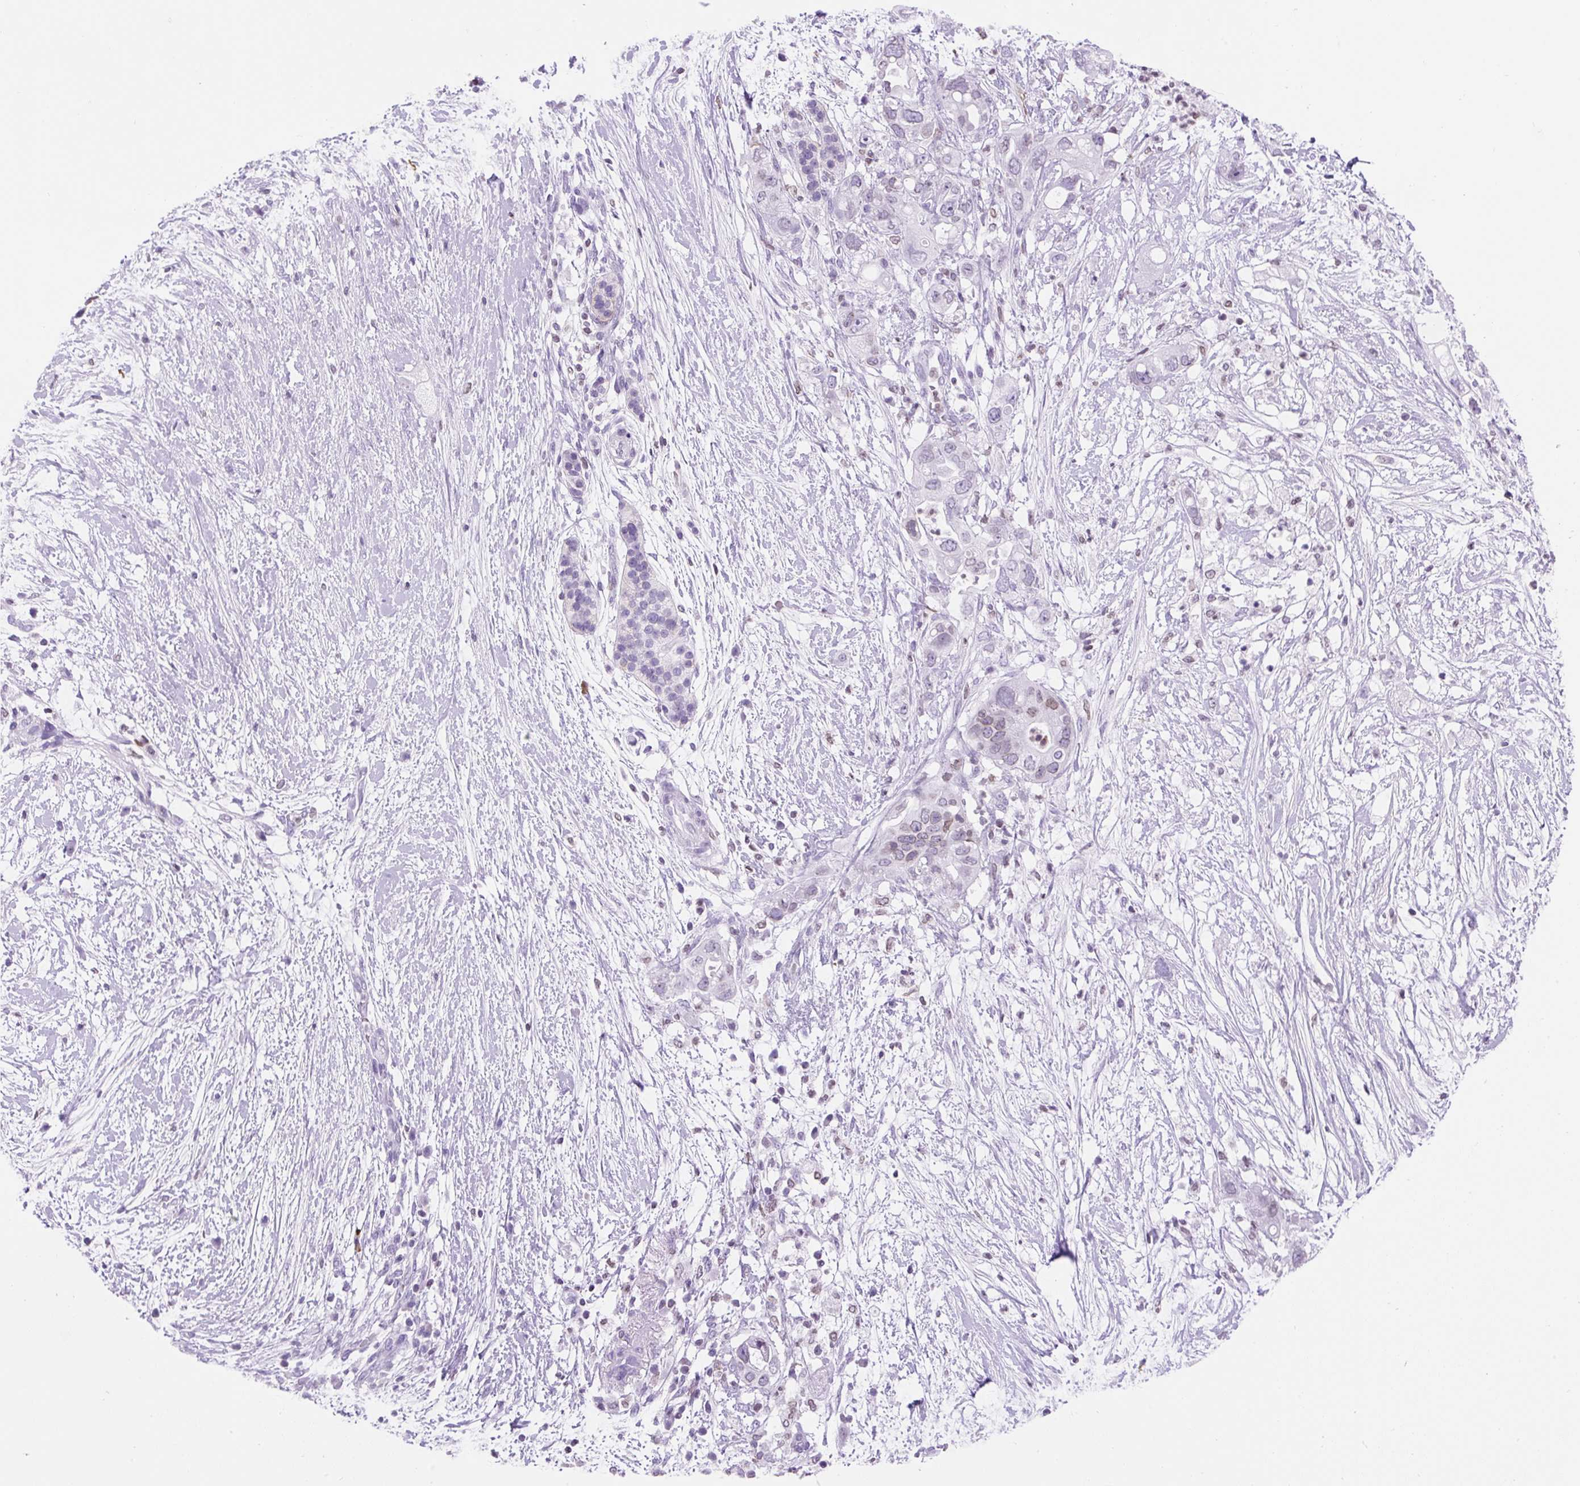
{"staining": {"intensity": "weak", "quantity": "25%-75%", "location": "cytoplasmic/membranous,nuclear"}, "tissue": "pancreatic cancer", "cell_type": "Tumor cells", "image_type": "cancer", "snomed": [{"axis": "morphology", "description": "Adenocarcinoma, NOS"}, {"axis": "topography", "description": "Pancreas"}], "caption": "This histopathology image shows IHC staining of pancreatic cancer, with low weak cytoplasmic/membranous and nuclear expression in about 25%-75% of tumor cells.", "gene": "VPREB1", "patient": {"sex": "female", "age": 72}}